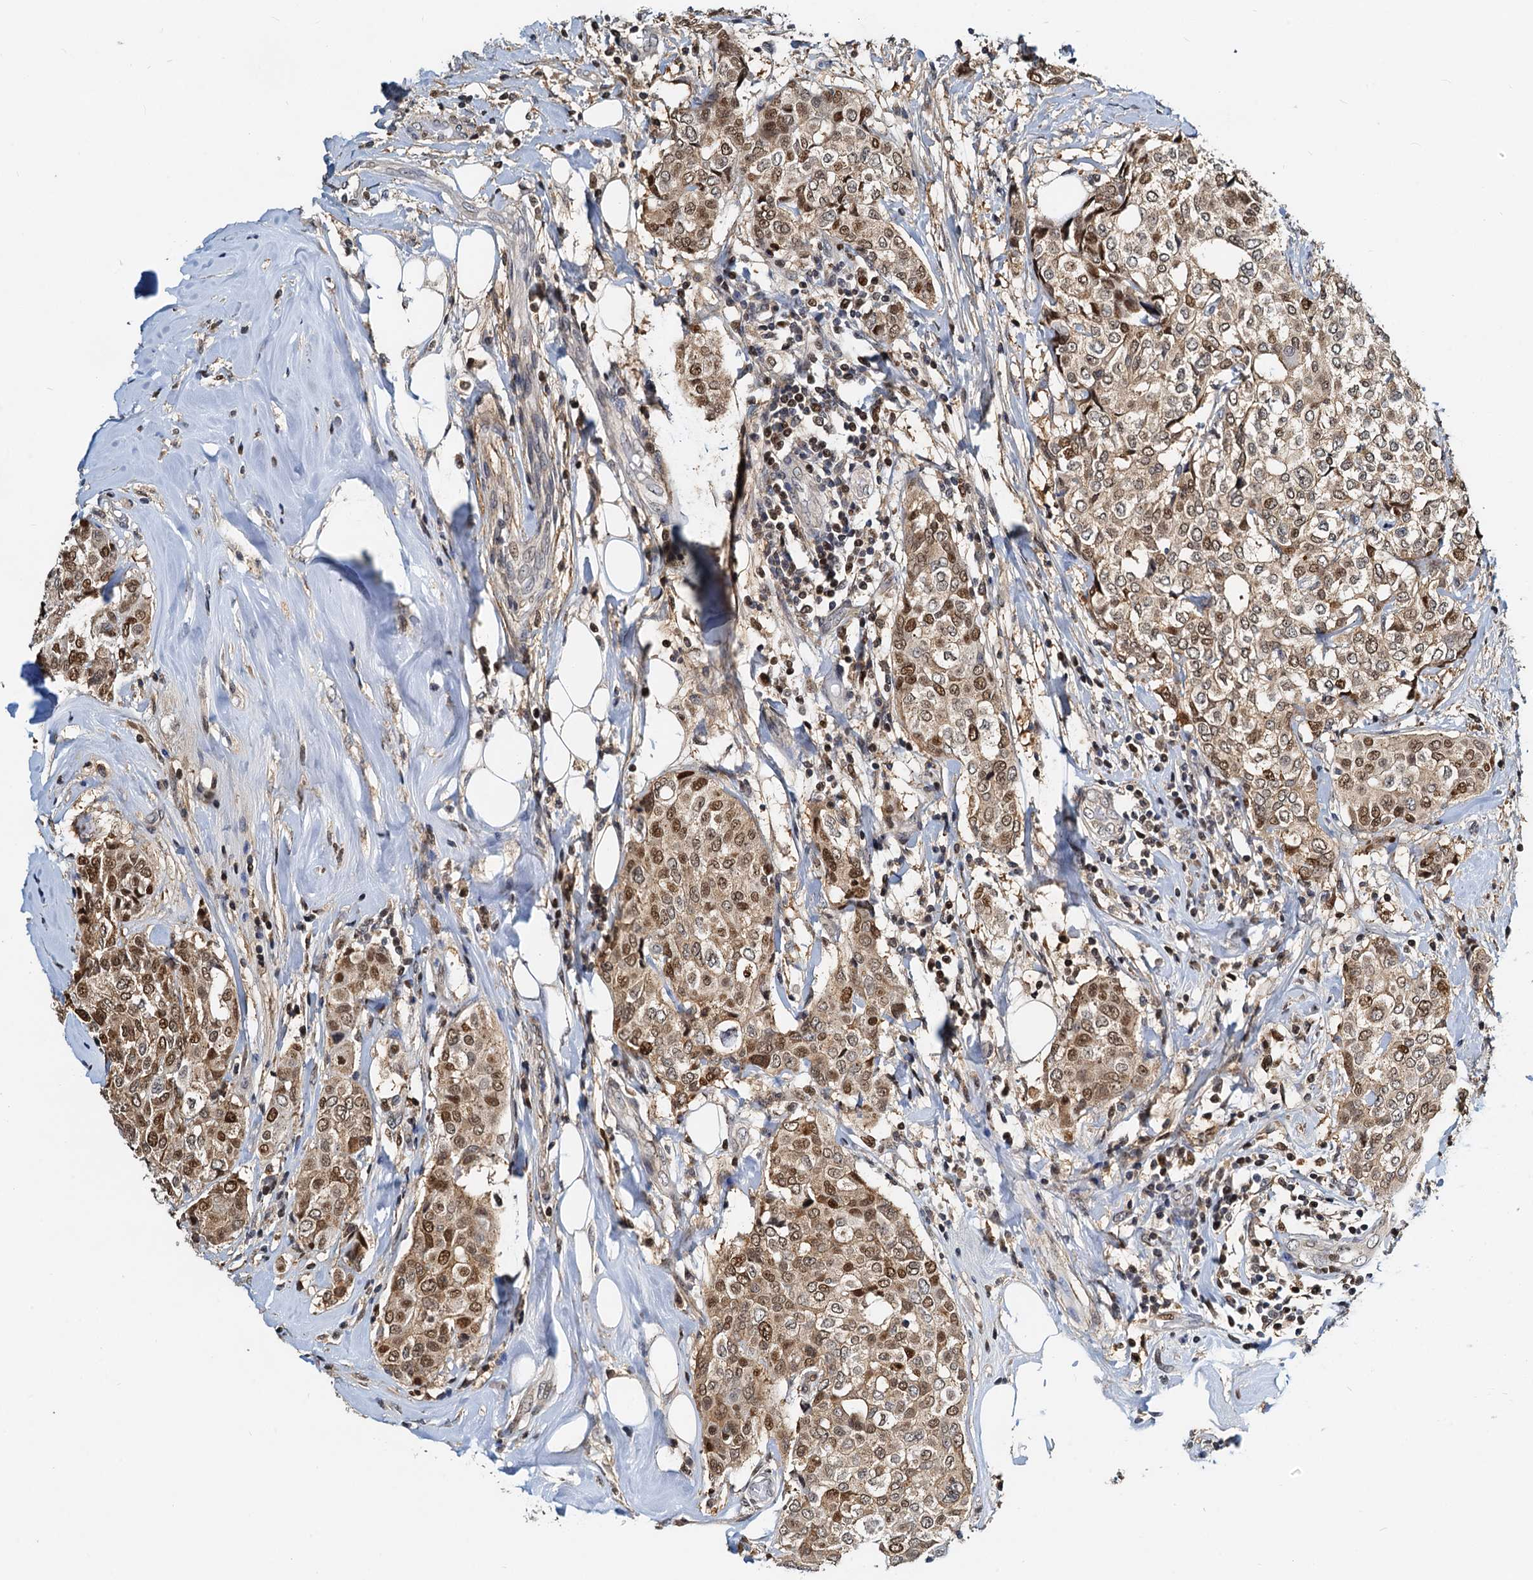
{"staining": {"intensity": "moderate", "quantity": ">75%", "location": "cytoplasmic/membranous,nuclear"}, "tissue": "breast cancer", "cell_type": "Tumor cells", "image_type": "cancer", "snomed": [{"axis": "morphology", "description": "Lobular carcinoma"}, {"axis": "topography", "description": "Breast"}], "caption": "Moderate cytoplasmic/membranous and nuclear expression is present in approximately >75% of tumor cells in lobular carcinoma (breast).", "gene": "PTGES3", "patient": {"sex": "female", "age": 51}}